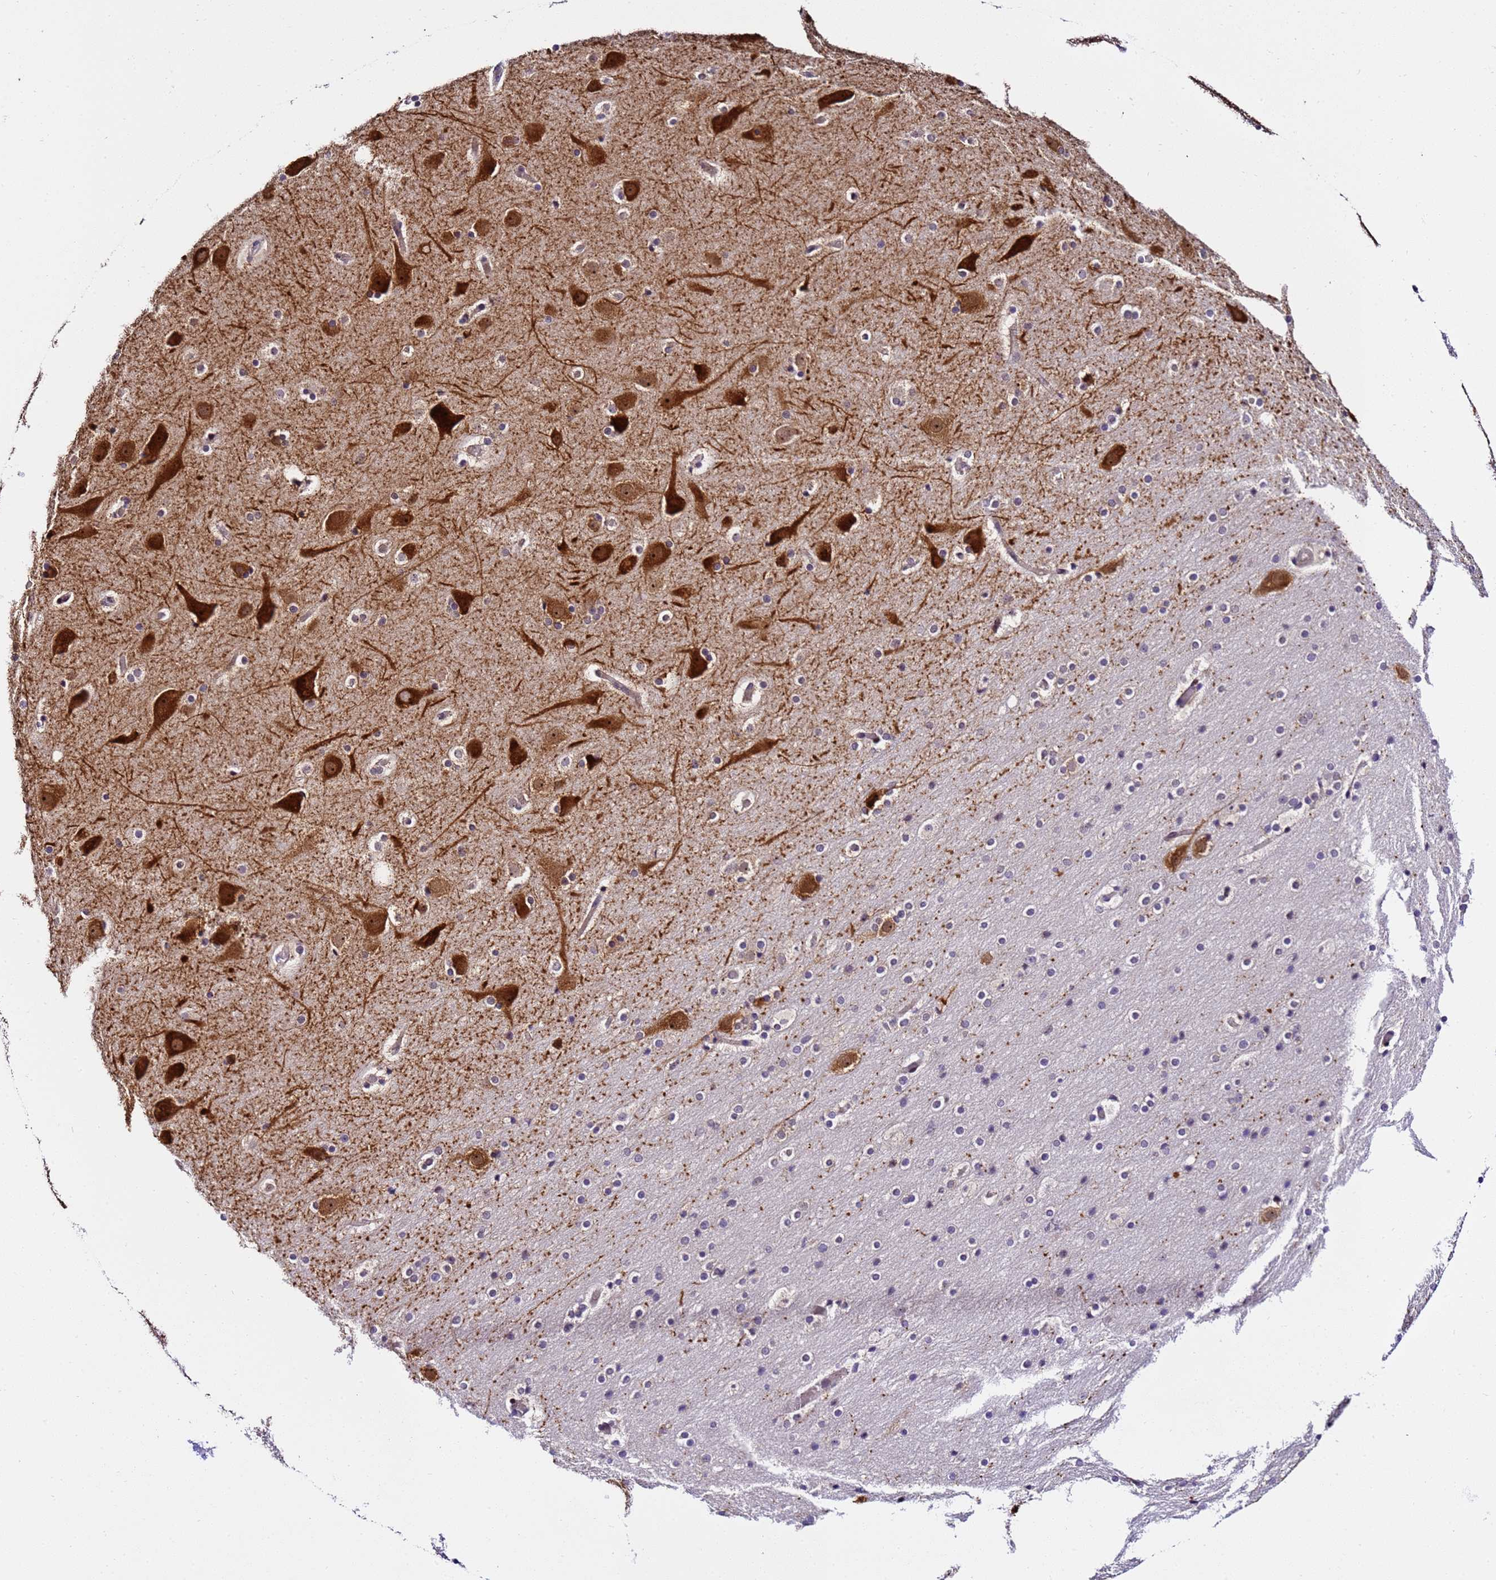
{"staining": {"intensity": "weak", "quantity": "<25%", "location": "cytoplasmic/membranous"}, "tissue": "cerebral cortex", "cell_type": "Endothelial cells", "image_type": "normal", "snomed": [{"axis": "morphology", "description": "Normal tissue, NOS"}, {"axis": "topography", "description": "Cerebral cortex"}], "caption": "This micrograph is of unremarkable cerebral cortex stained with IHC to label a protein in brown with the nuclei are counter-stained blue. There is no staining in endothelial cells.", "gene": "SLX4IP", "patient": {"sex": "male", "age": 57}}